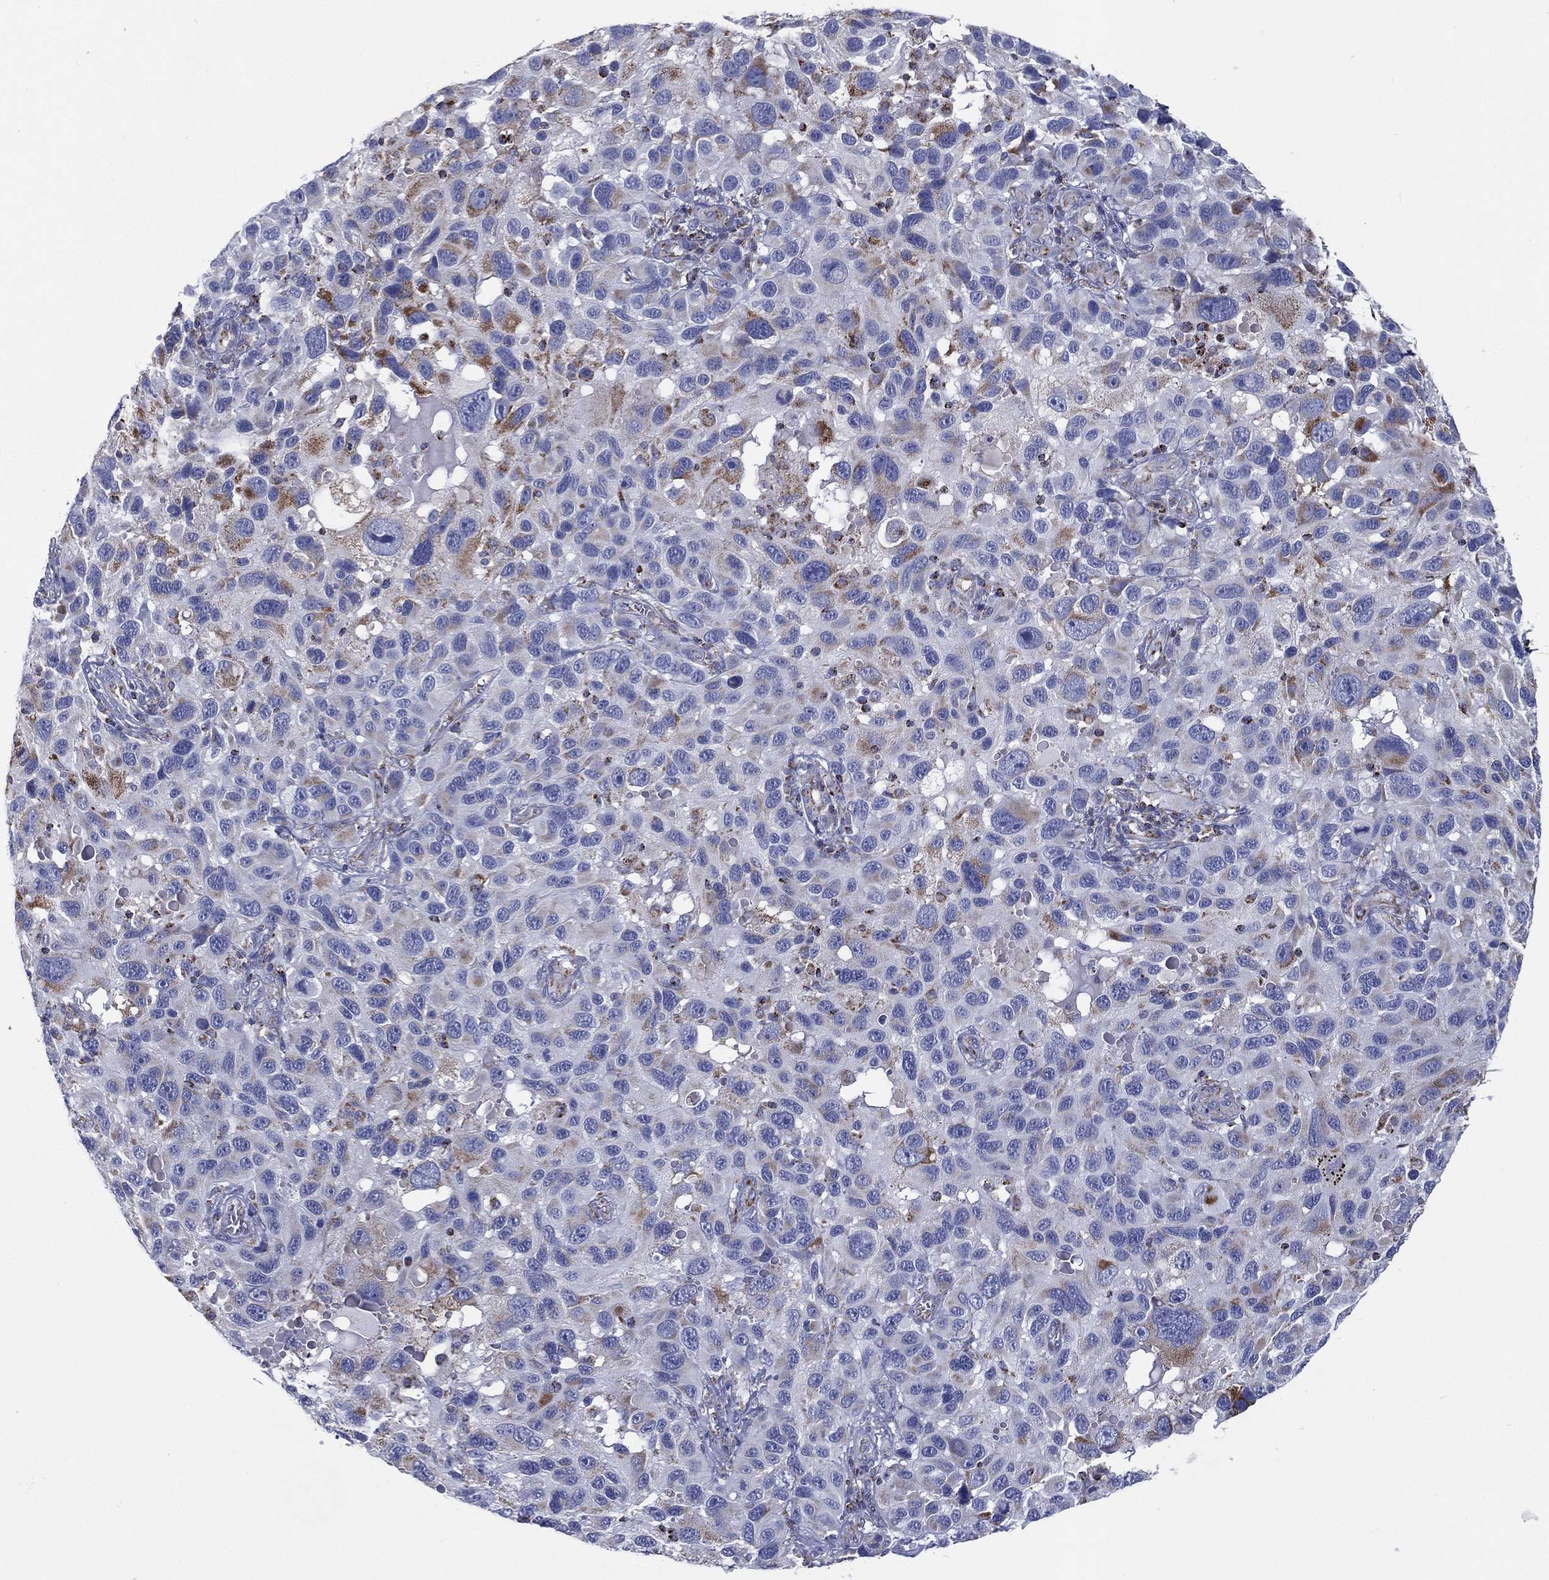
{"staining": {"intensity": "moderate", "quantity": "<25%", "location": "cytoplasmic/membranous"}, "tissue": "melanoma", "cell_type": "Tumor cells", "image_type": "cancer", "snomed": [{"axis": "morphology", "description": "Malignant melanoma, NOS"}, {"axis": "topography", "description": "Skin"}], "caption": "Protein staining of malignant melanoma tissue demonstrates moderate cytoplasmic/membranous staining in approximately <25% of tumor cells.", "gene": "SFXN1", "patient": {"sex": "male", "age": 53}}